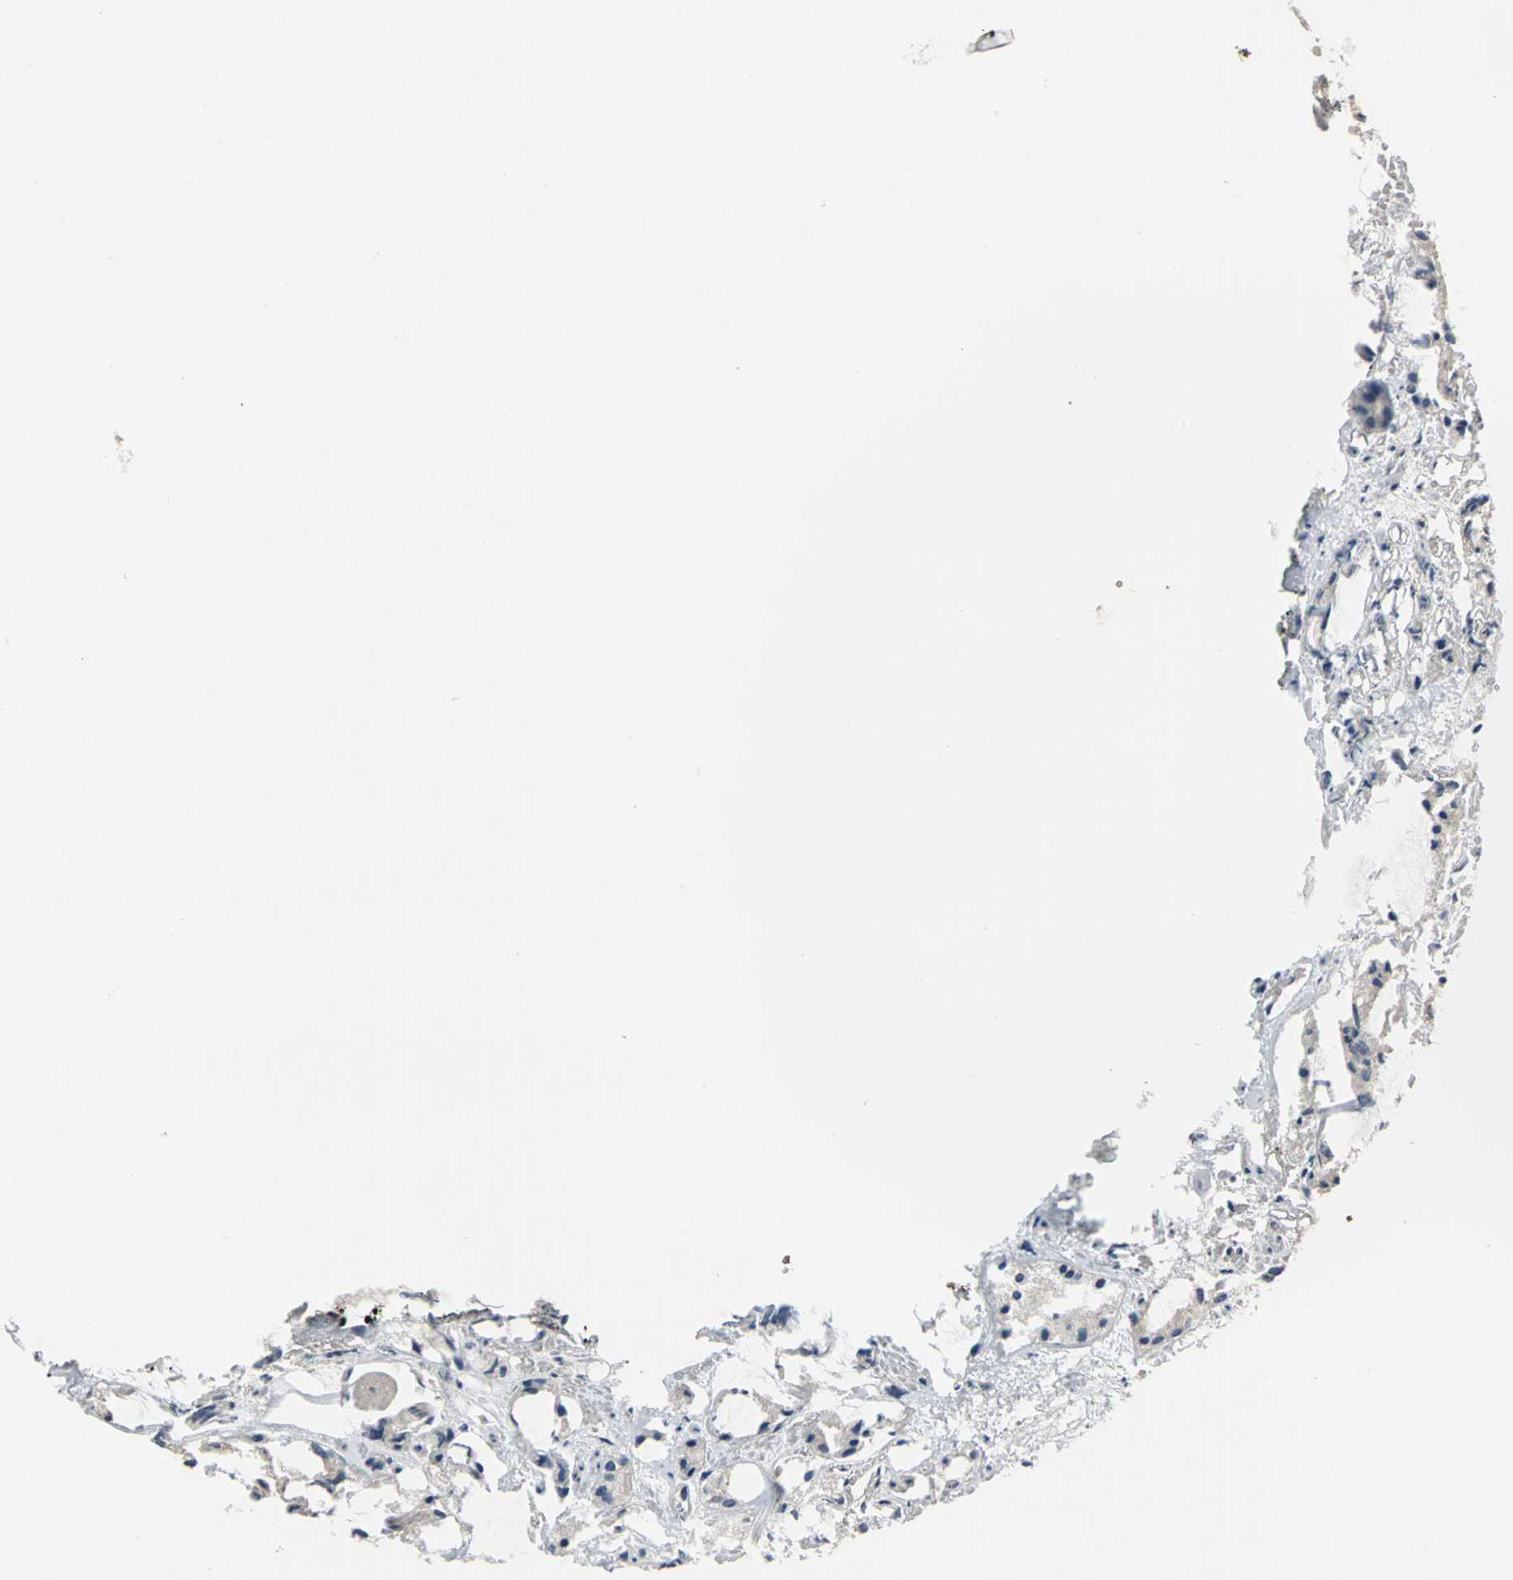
{"staining": {"intensity": "negative", "quantity": "none", "location": "none"}, "tissue": "prostate cancer", "cell_type": "Tumor cells", "image_type": "cancer", "snomed": [{"axis": "morphology", "description": "Adenocarcinoma, High grade"}, {"axis": "topography", "description": "Prostate"}], "caption": "An image of human prostate cancer (high-grade adenocarcinoma) is negative for staining in tumor cells.", "gene": "MAPK8IP3", "patient": {"sex": "male", "age": 85}}